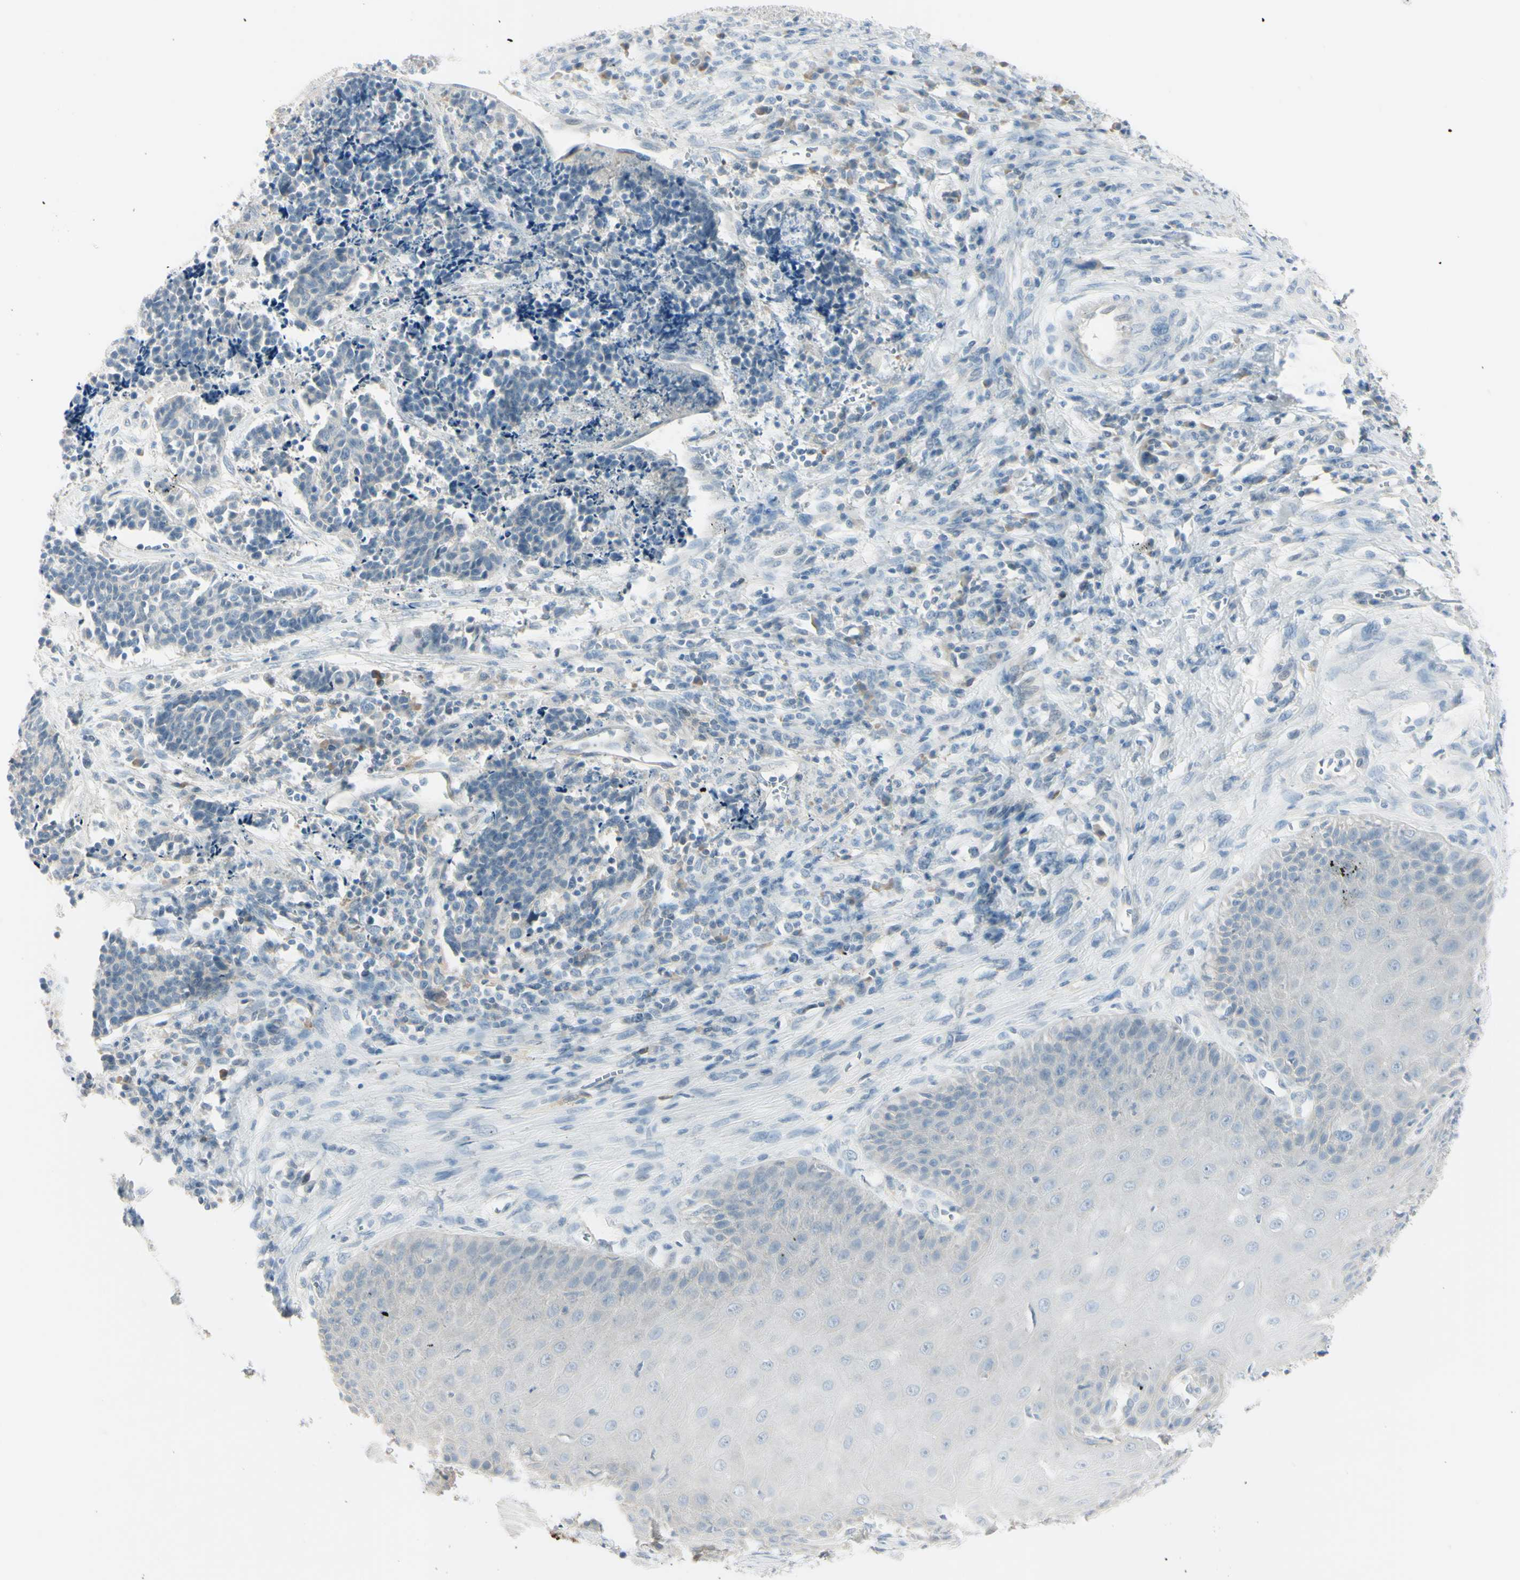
{"staining": {"intensity": "negative", "quantity": "none", "location": "none"}, "tissue": "cervical cancer", "cell_type": "Tumor cells", "image_type": "cancer", "snomed": [{"axis": "morphology", "description": "Squamous cell carcinoma, NOS"}, {"axis": "topography", "description": "Cervix"}], "caption": "Immunohistochemical staining of human cervical squamous cell carcinoma reveals no significant staining in tumor cells.", "gene": "ASB9", "patient": {"sex": "female", "age": 35}}